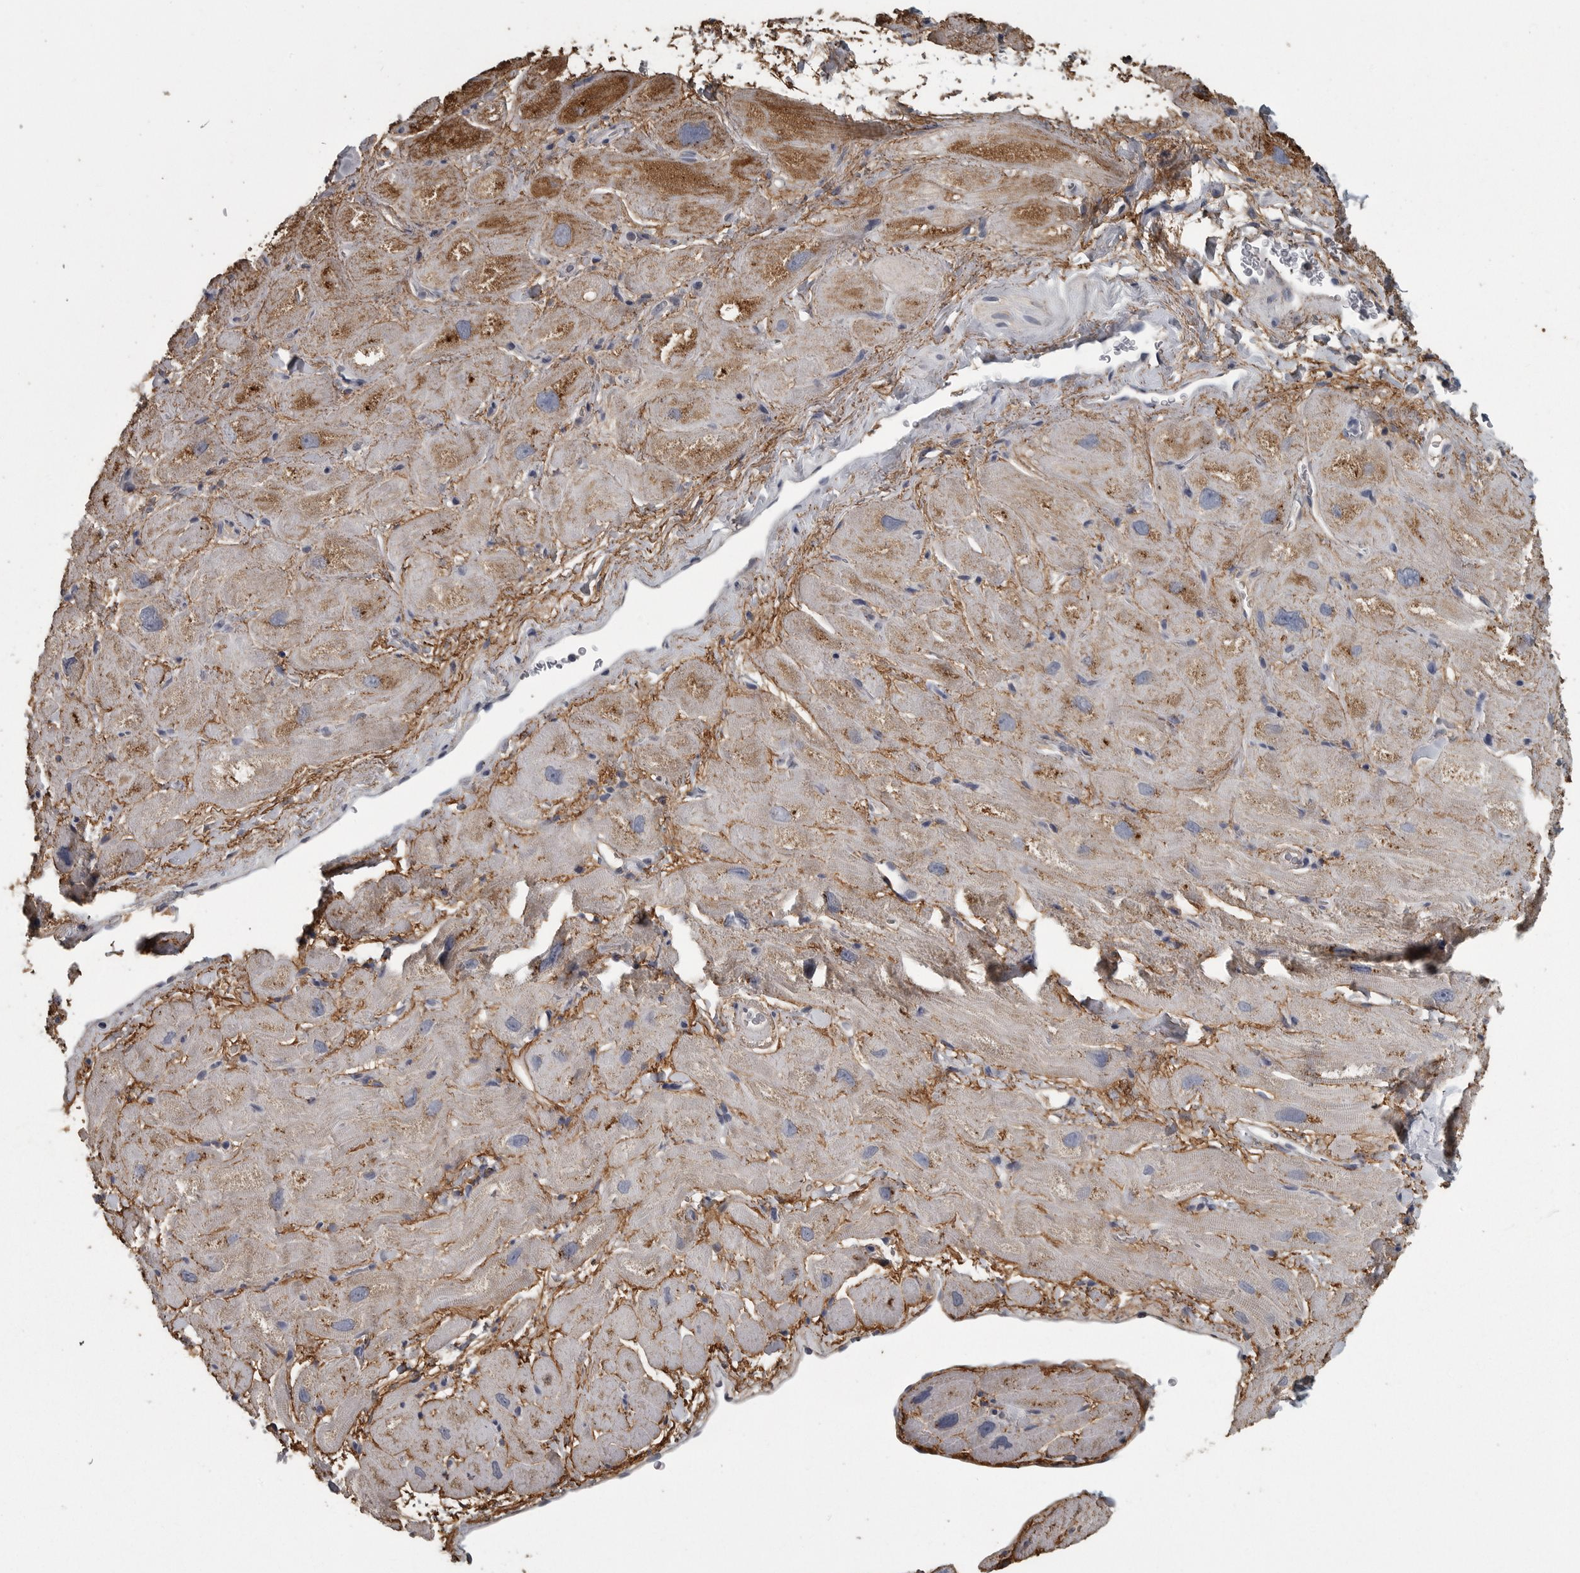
{"staining": {"intensity": "moderate", "quantity": ">75%", "location": "cytoplasmic/membranous"}, "tissue": "heart muscle", "cell_type": "Cardiomyocytes", "image_type": "normal", "snomed": [{"axis": "morphology", "description": "Normal tissue, NOS"}, {"axis": "topography", "description": "Heart"}], "caption": "IHC of benign heart muscle reveals medium levels of moderate cytoplasmic/membranous expression in about >75% of cardiomyocytes. The staining was performed using DAB, with brown indicating positive protein expression. Nuclei are stained blue with hematoxylin.", "gene": "FRK", "patient": {"sex": "male", "age": 49}}